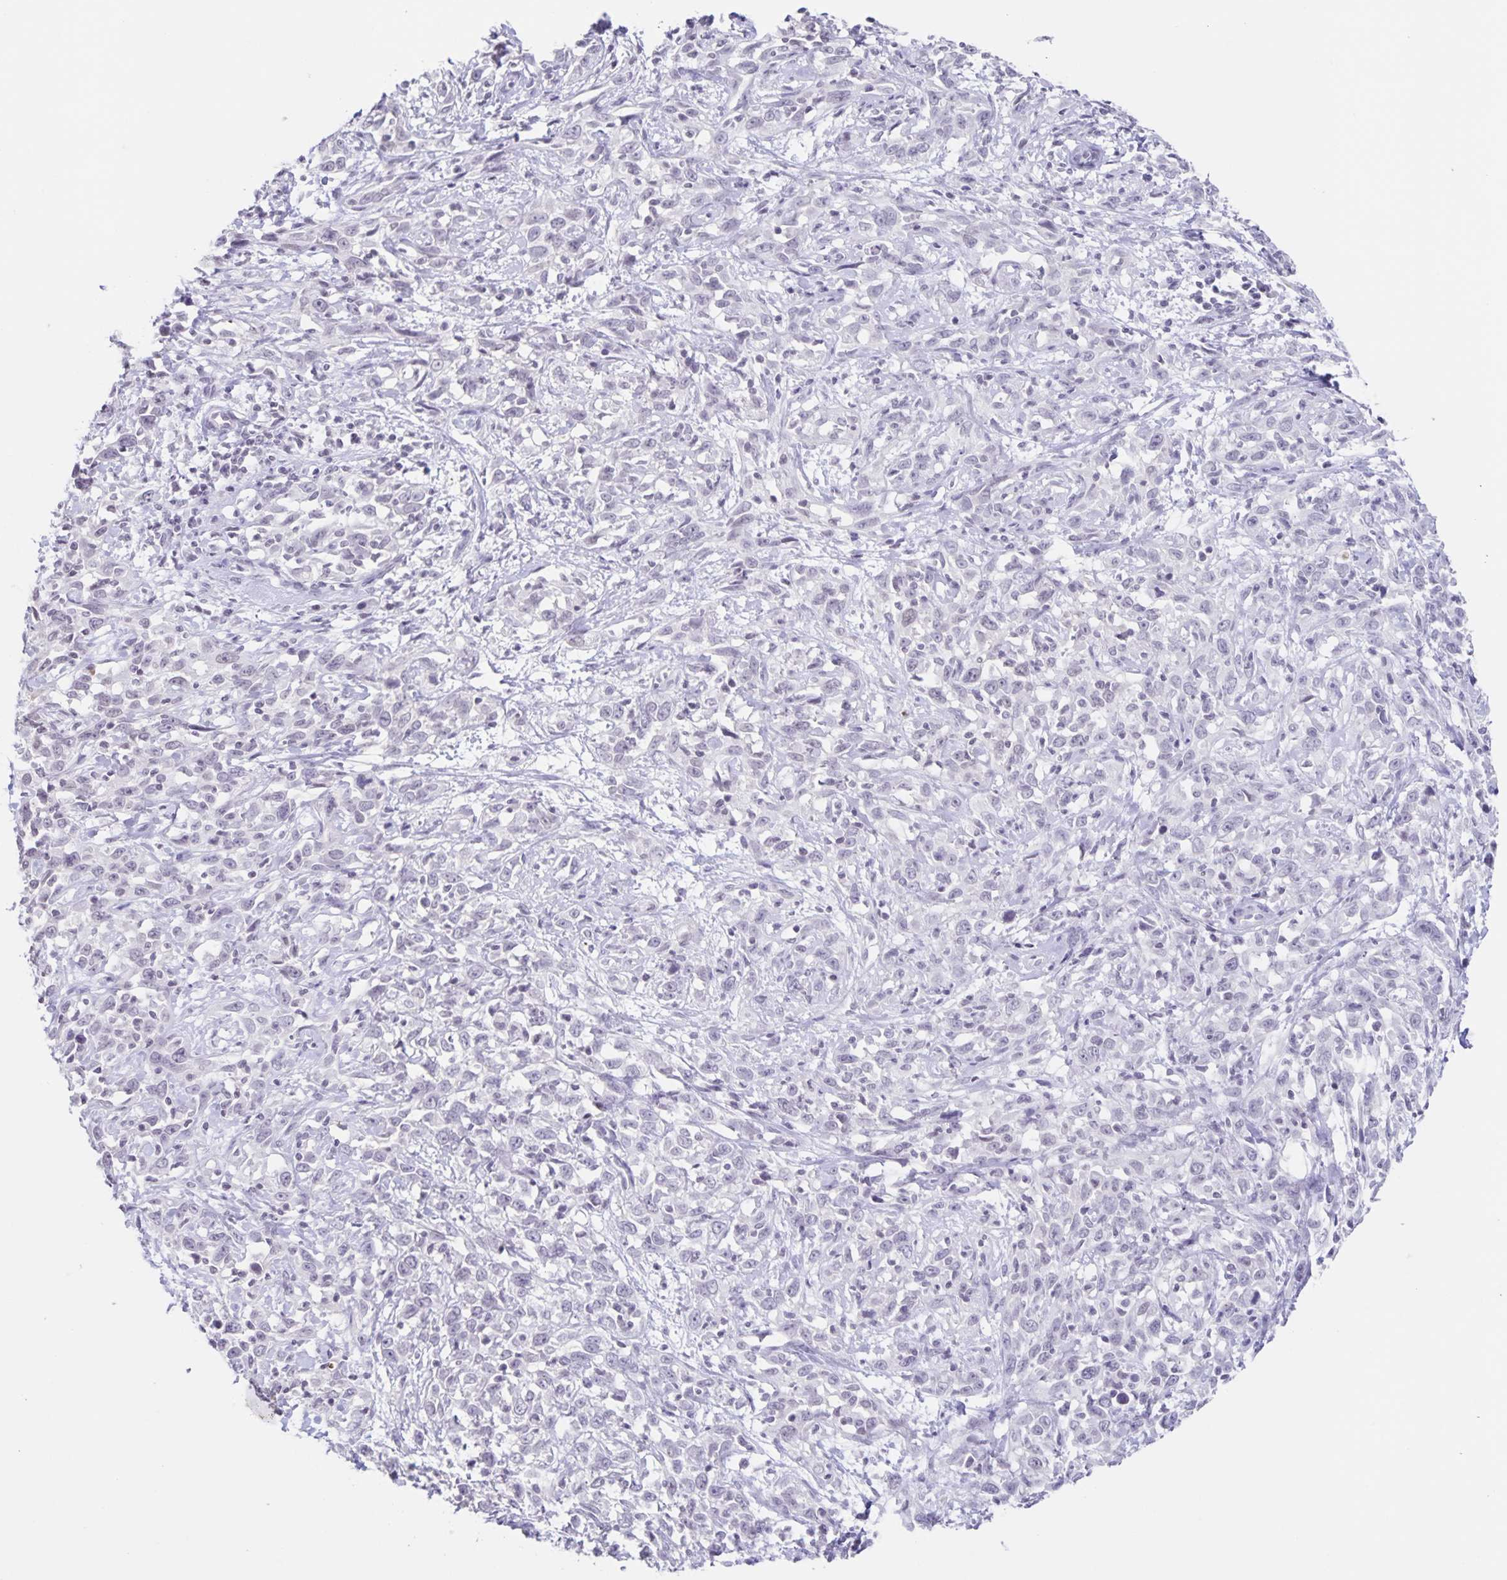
{"staining": {"intensity": "negative", "quantity": "none", "location": "none"}, "tissue": "cervical cancer", "cell_type": "Tumor cells", "image_type": "cancer", "snomed": [{"axis": "morphology", "description": "Adenocarcinoma, NOS"}, {"axis": "topography", "description": "Cervix"}], "caption": "This is an immunohistochemistry (IHC) photomicrograph of human cervical cancer (adenocarcinoma). There is no expression in tumor cells.", "gene": "LCE6A", "patient": {"sex": "female", "age": 40}}